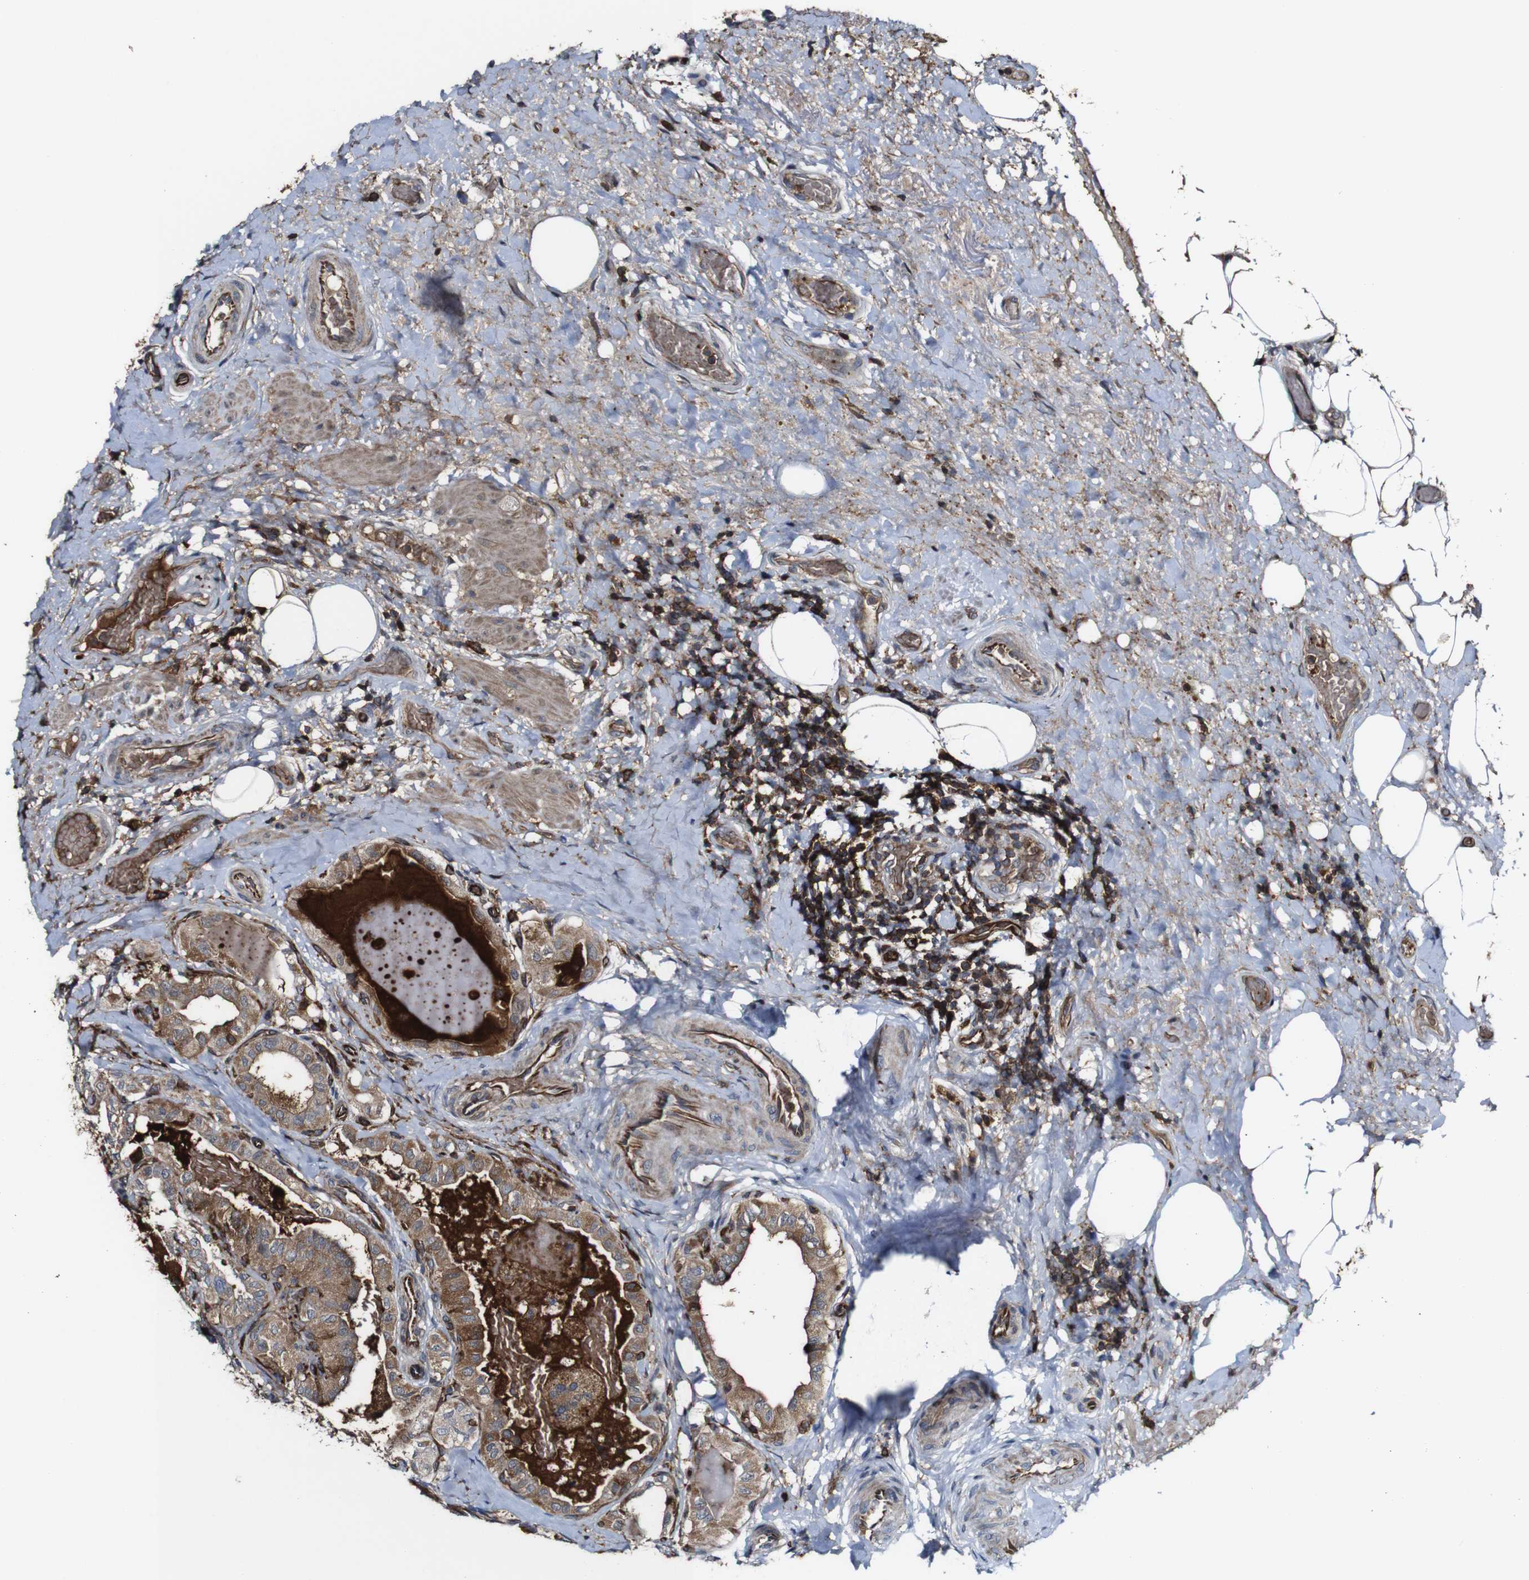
{"staining": {"intensity": "moderate", "quantity": ">75%", "location": "cytoplasmic/membranous"}, "tissue": "thyroid cancer", "cell_type": "Tumor cells", "image_type": "cancer", "snomed": [{"axis": "morphology", "description": "Papillary adenocarcinoma, NOS"}, {"axis": "topography", "description": "Thyroid gland"}], "caption": "Brown immunohistochemical staining in thyroid cancer (papillary adenocarcinoma) shows moderate cytoplasmic/membranous expression in approximately >75% of tumor cells.", "gene": "JAK2", "patient": {"sex": "male", "age": 77}}